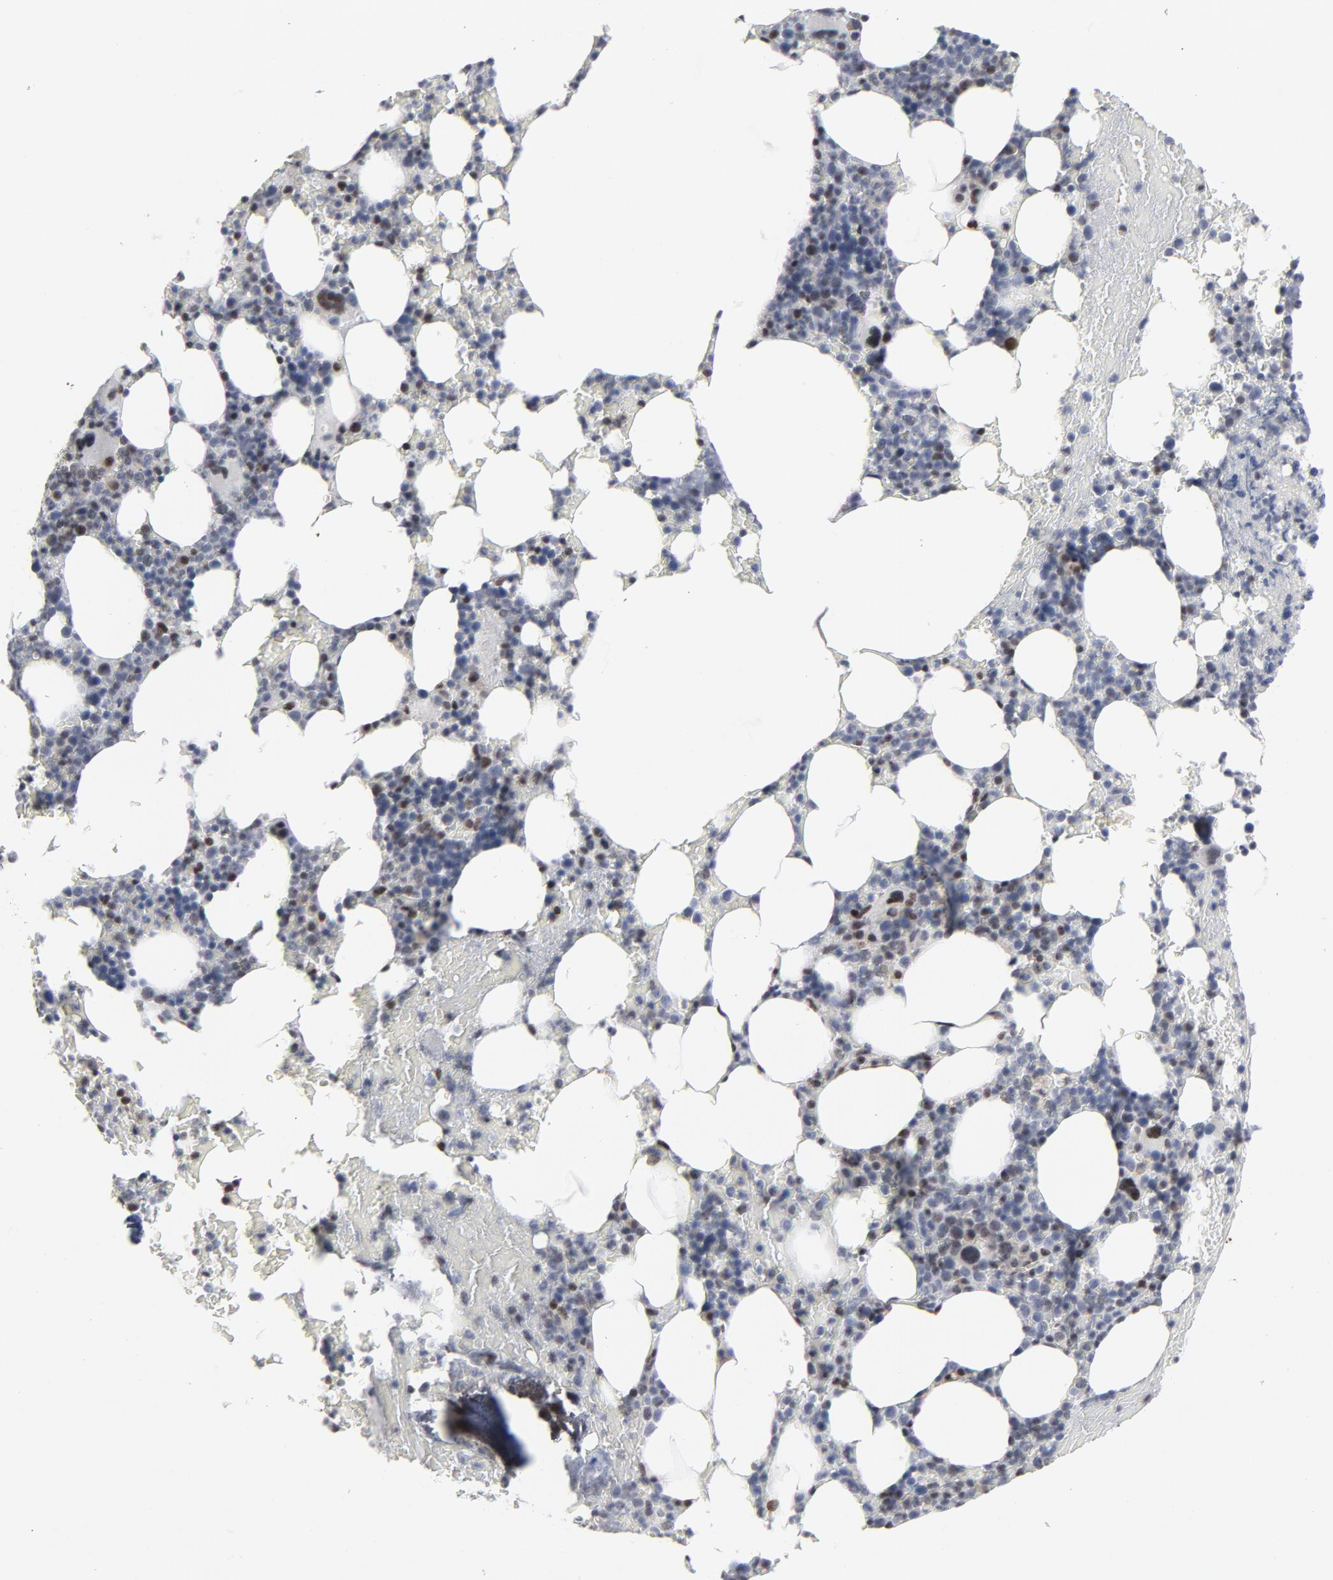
{"staining": {"intensity": "moderate", "quantity": "<25%", "location": "nuclear"}, "tissue": "bone marrow", "cell_type": "Hematopoietic cells", "image_type": "normal", "snomed": [{"axis": "morphology", "description": "Normal tissue, NOS"}, {"axis": "topography", "description": "Bone marrow"}], "caption": "Protein expression analysis of unremarkable bone marrow demonstrates moderate nuclear expression in about <25% of hematopoietic cells. The protein of interest is stained brown, and the nuclei are stained in blue (DAB (3,3'-diaminobenzidine) IHC with brightfield microscopy, high magnification).", "gene": "GABPA", "patient": {"sex": "female", "age": 66}}